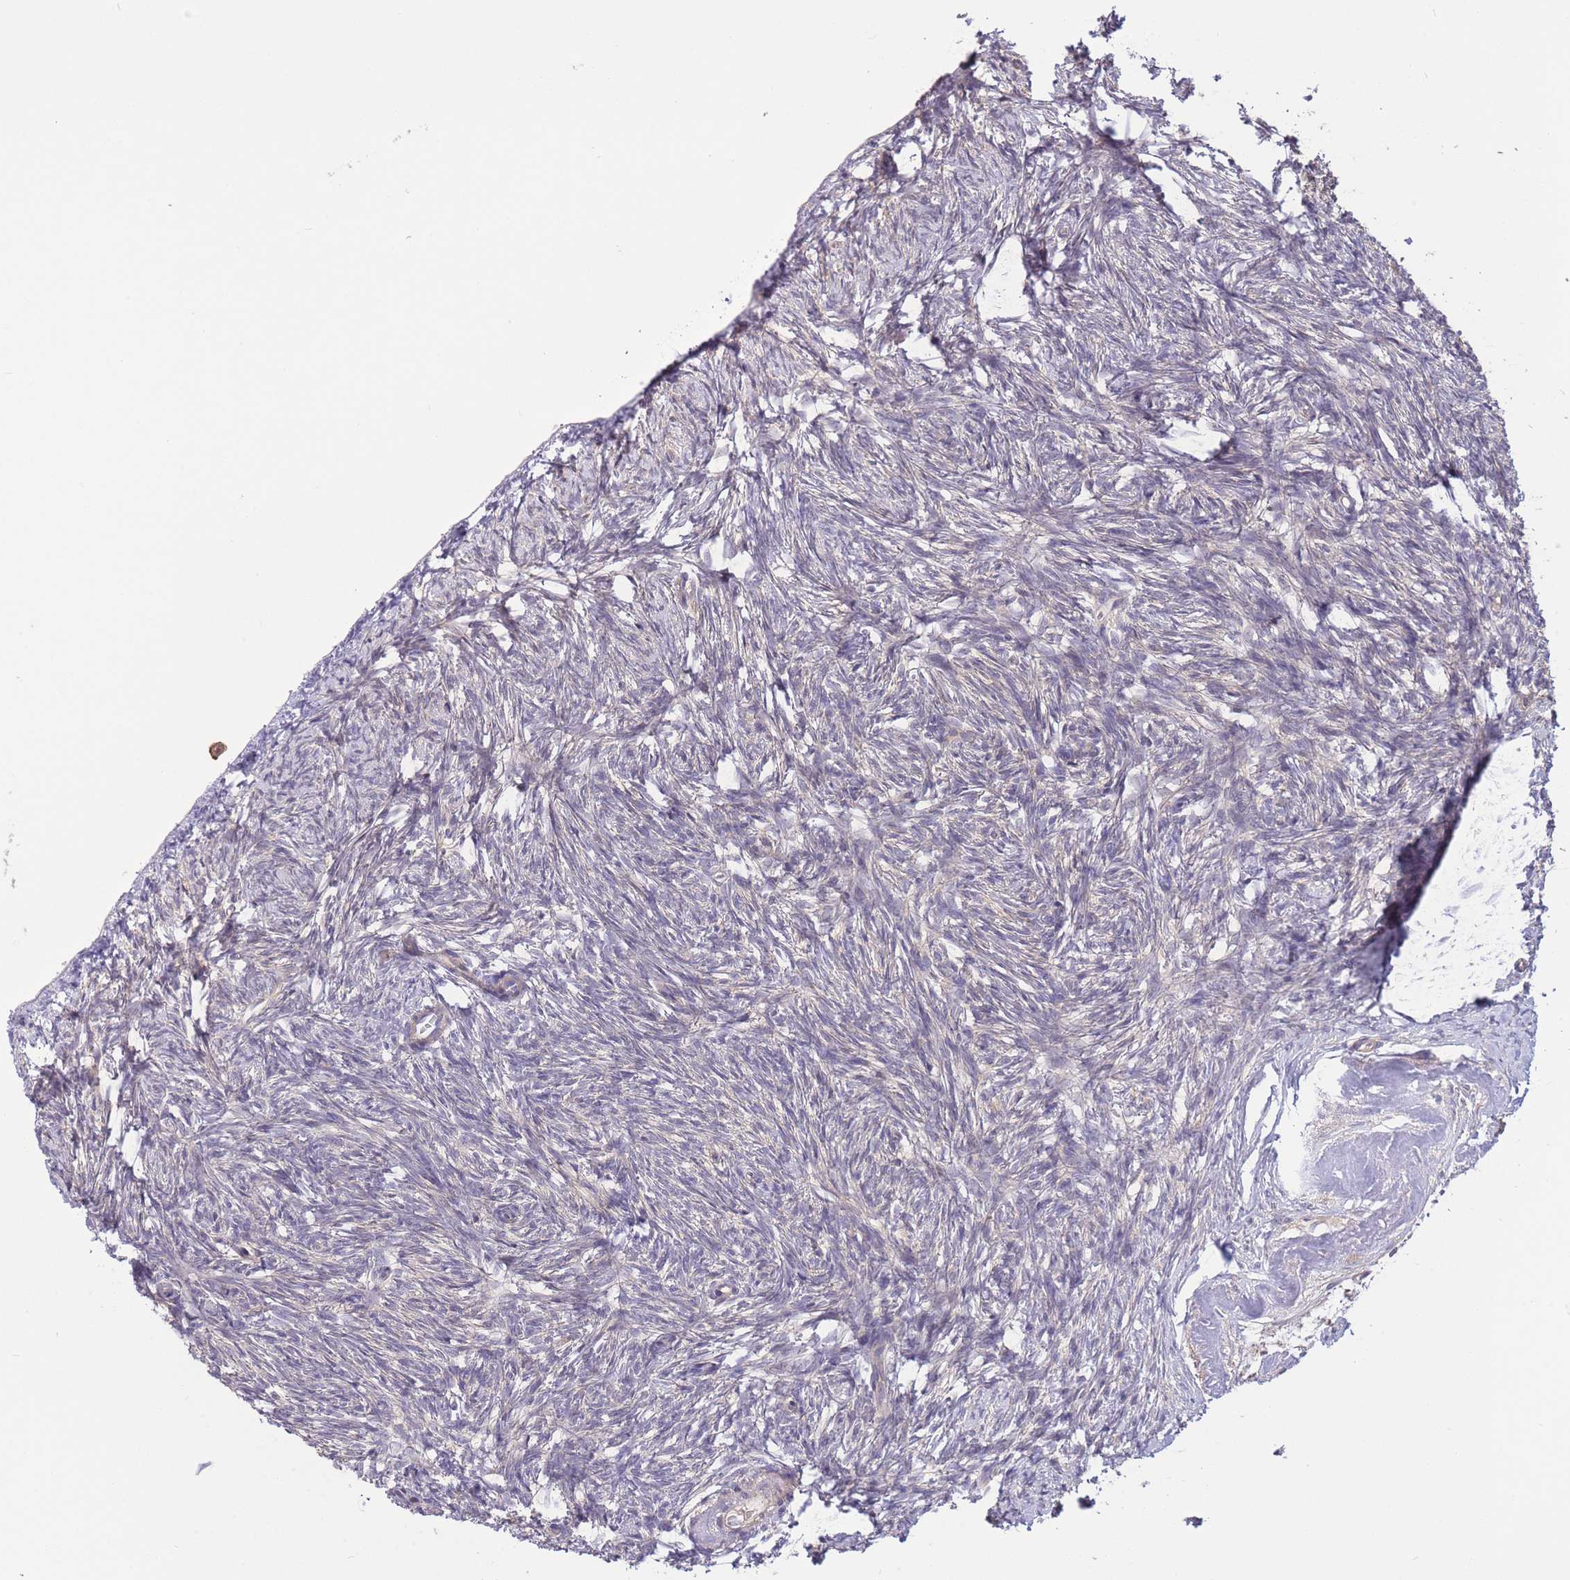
{"staining": {"intensity": "negative", "quantity": "none", "location": "none"}, "tissue": "ovary", "cell_type": "Ovarian stroma cells", "image_type": "normal", "snomed": [{"axis": "morphology", "description": "Normal tissue, NOS"}, {"axis": "topography", "description": "Ovary"}], "caption": "Immunohistochemistry (IHC) micrograph of benign ovary: ovary stained with DAB shows no significant protein staining in ovarian stroma cells. Brightfield microscopy of IHC stained with DAB (brown) and hematoxylin (blue), captured at high magnification.", "gene": "ZNF304", "patient": {"sex": "female", "age": 51}}